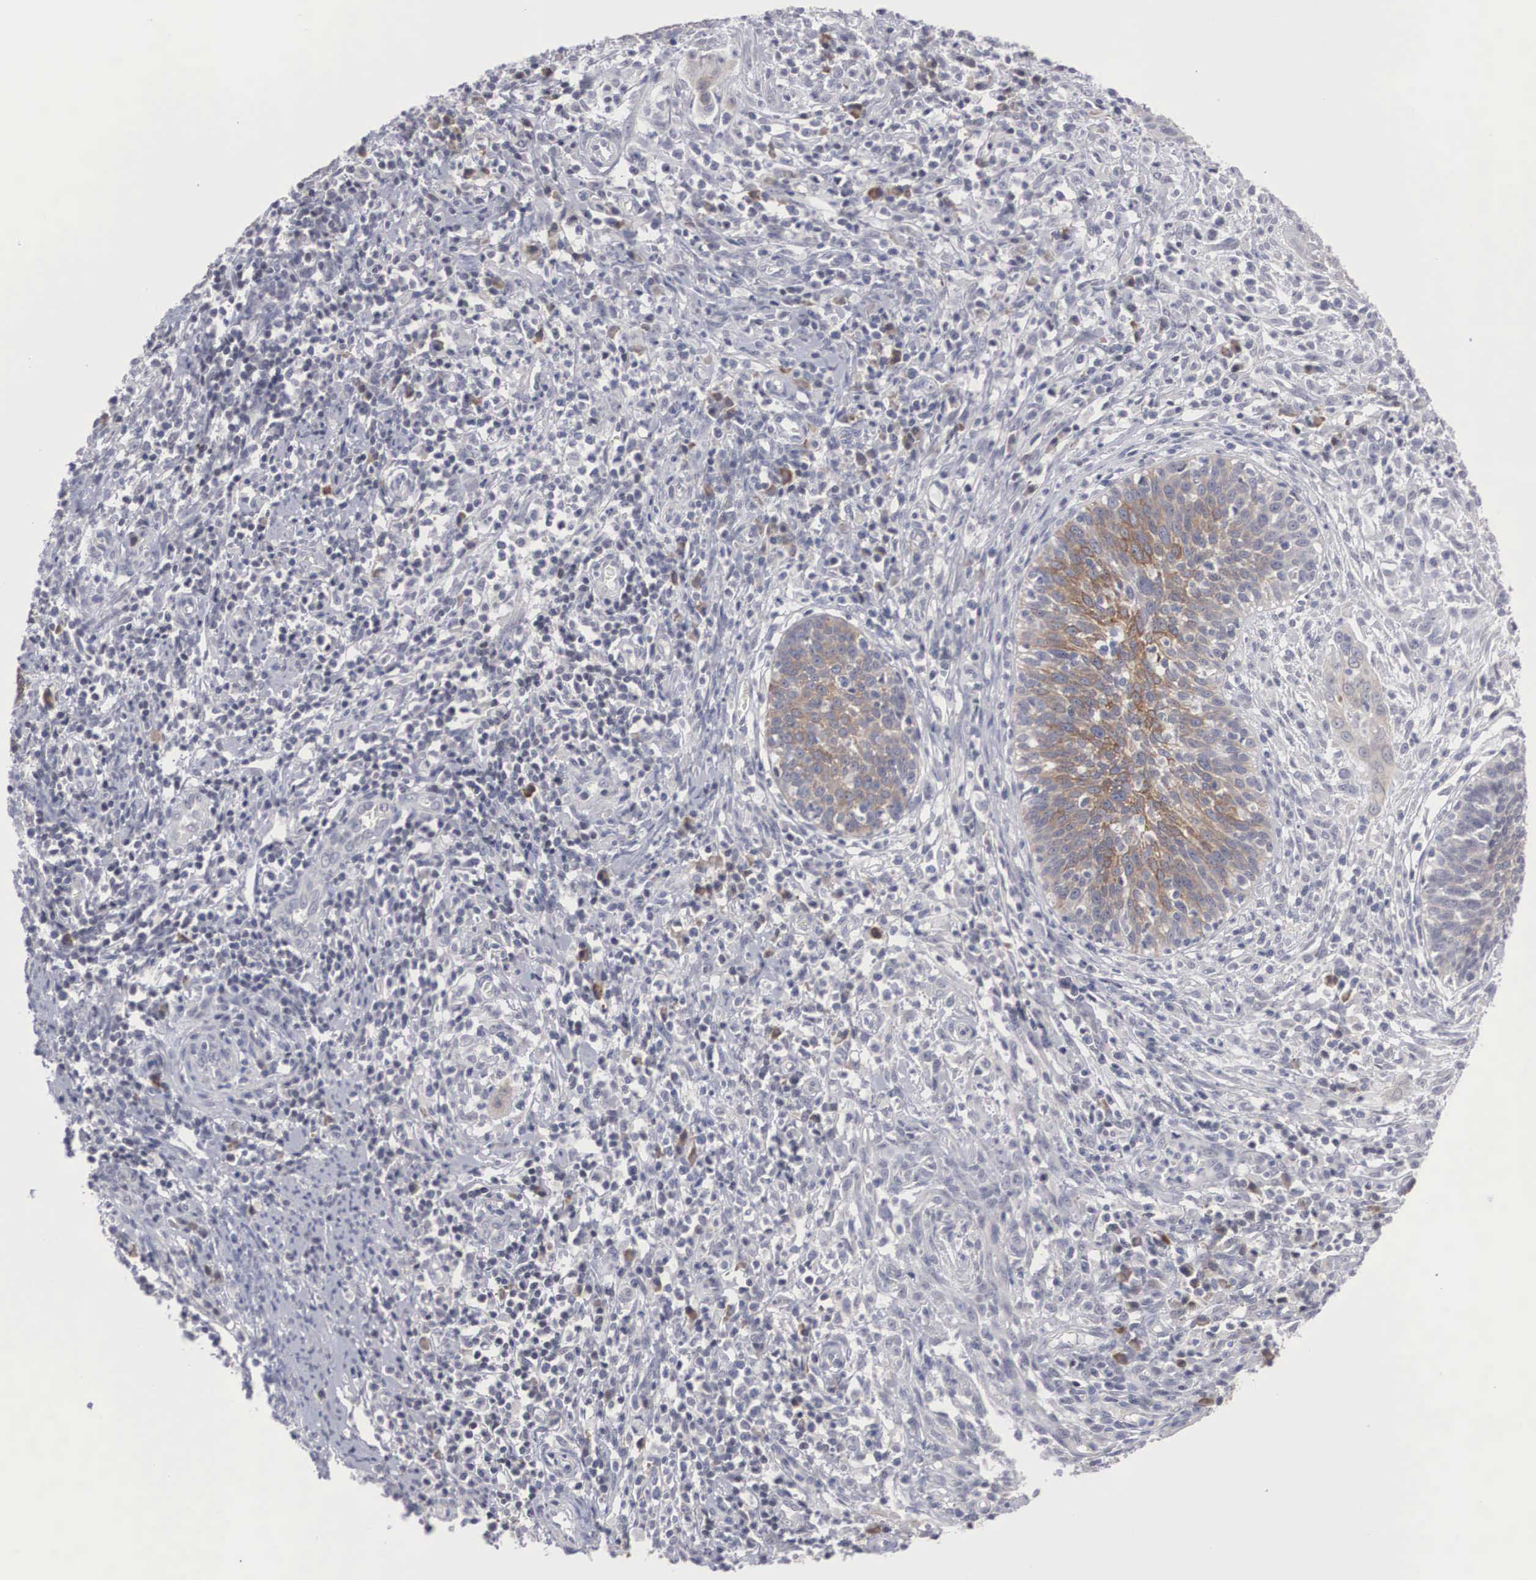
{"staining": {"intensity": "moderate", "quantity": "25%-75%", "location": "cytoplasmic/membranous"}, "tissue": "cervical cancer", "cell_type": "Tumor cells", "image_type": "cancer", "snomed": [{"axis": "morphology", "description": "Squamous cell carcinoma, NOS"}, {"axis": "topography", "description": "Cervix"}], "caption": "A photomicrograph of human cervical cancer stained for a protein demonstrates moderate cytoplasmic/membranous brown staining in tumor cells. (brown staining indicates protein expression, while blue staining denotes nuclei).", "gene": "WDR89", "patient": {"sex": "female", "age": 41}}